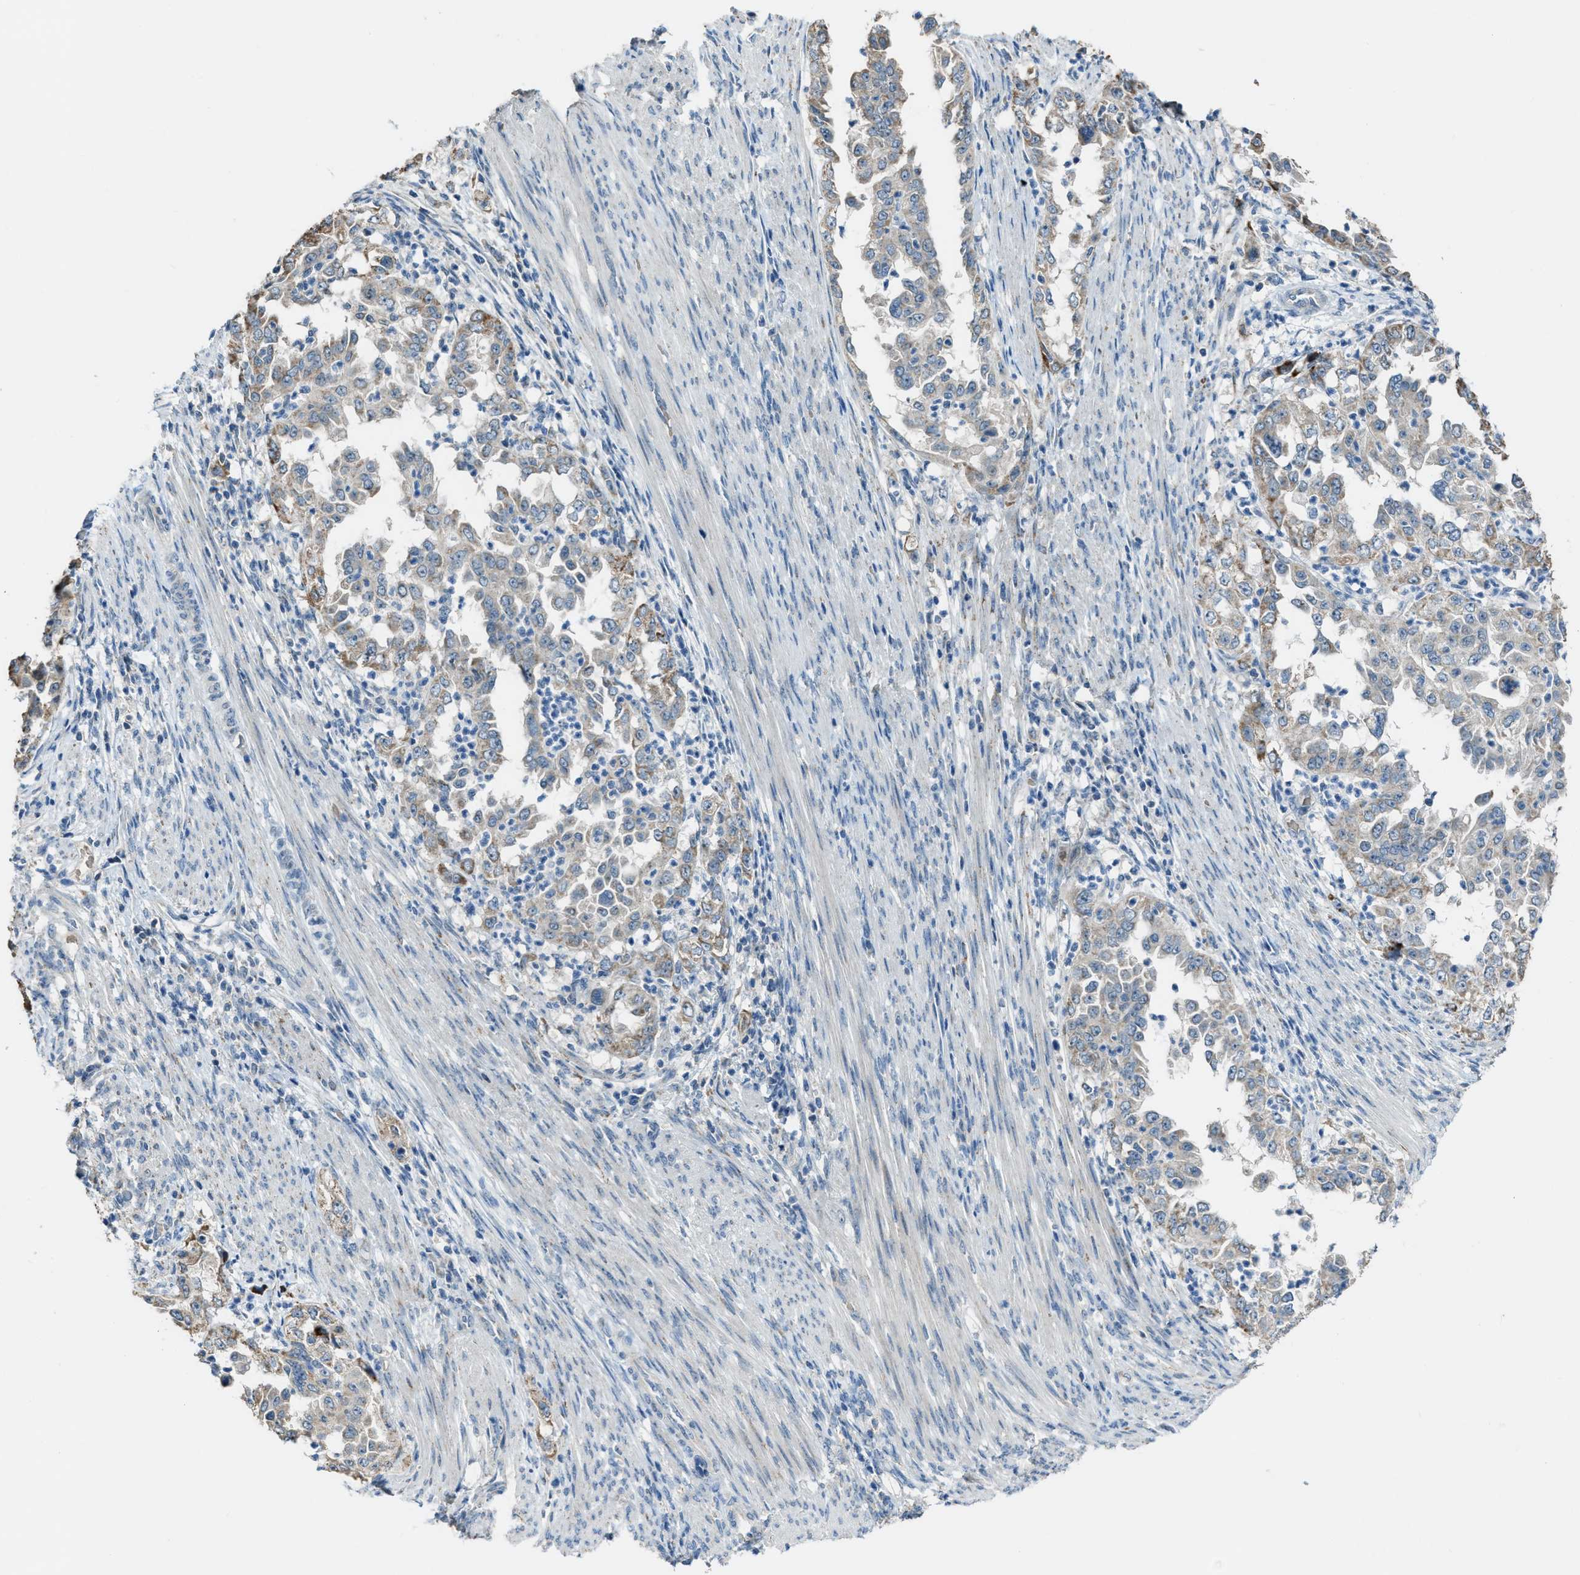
{"staining": {"intensity": "weak", "quantity": "<25%", "location": "cytoplasmic/membranous"}, "tissue": "endometrial cancer", "cell_type": "Tumor cells", "image_type": "cancer", "snomed": [{"axis": "morphology", "description": "Adenocarcinoma, NOS"}, {"axis": "topography", "description": "Endometrium"}], "caption": "Micrograph shows no protein staining in tumor cells of adenocarcinoma (endometrial) tissue.", "gene": "CDON", "patient": {"sex": "female", "age": 85}}